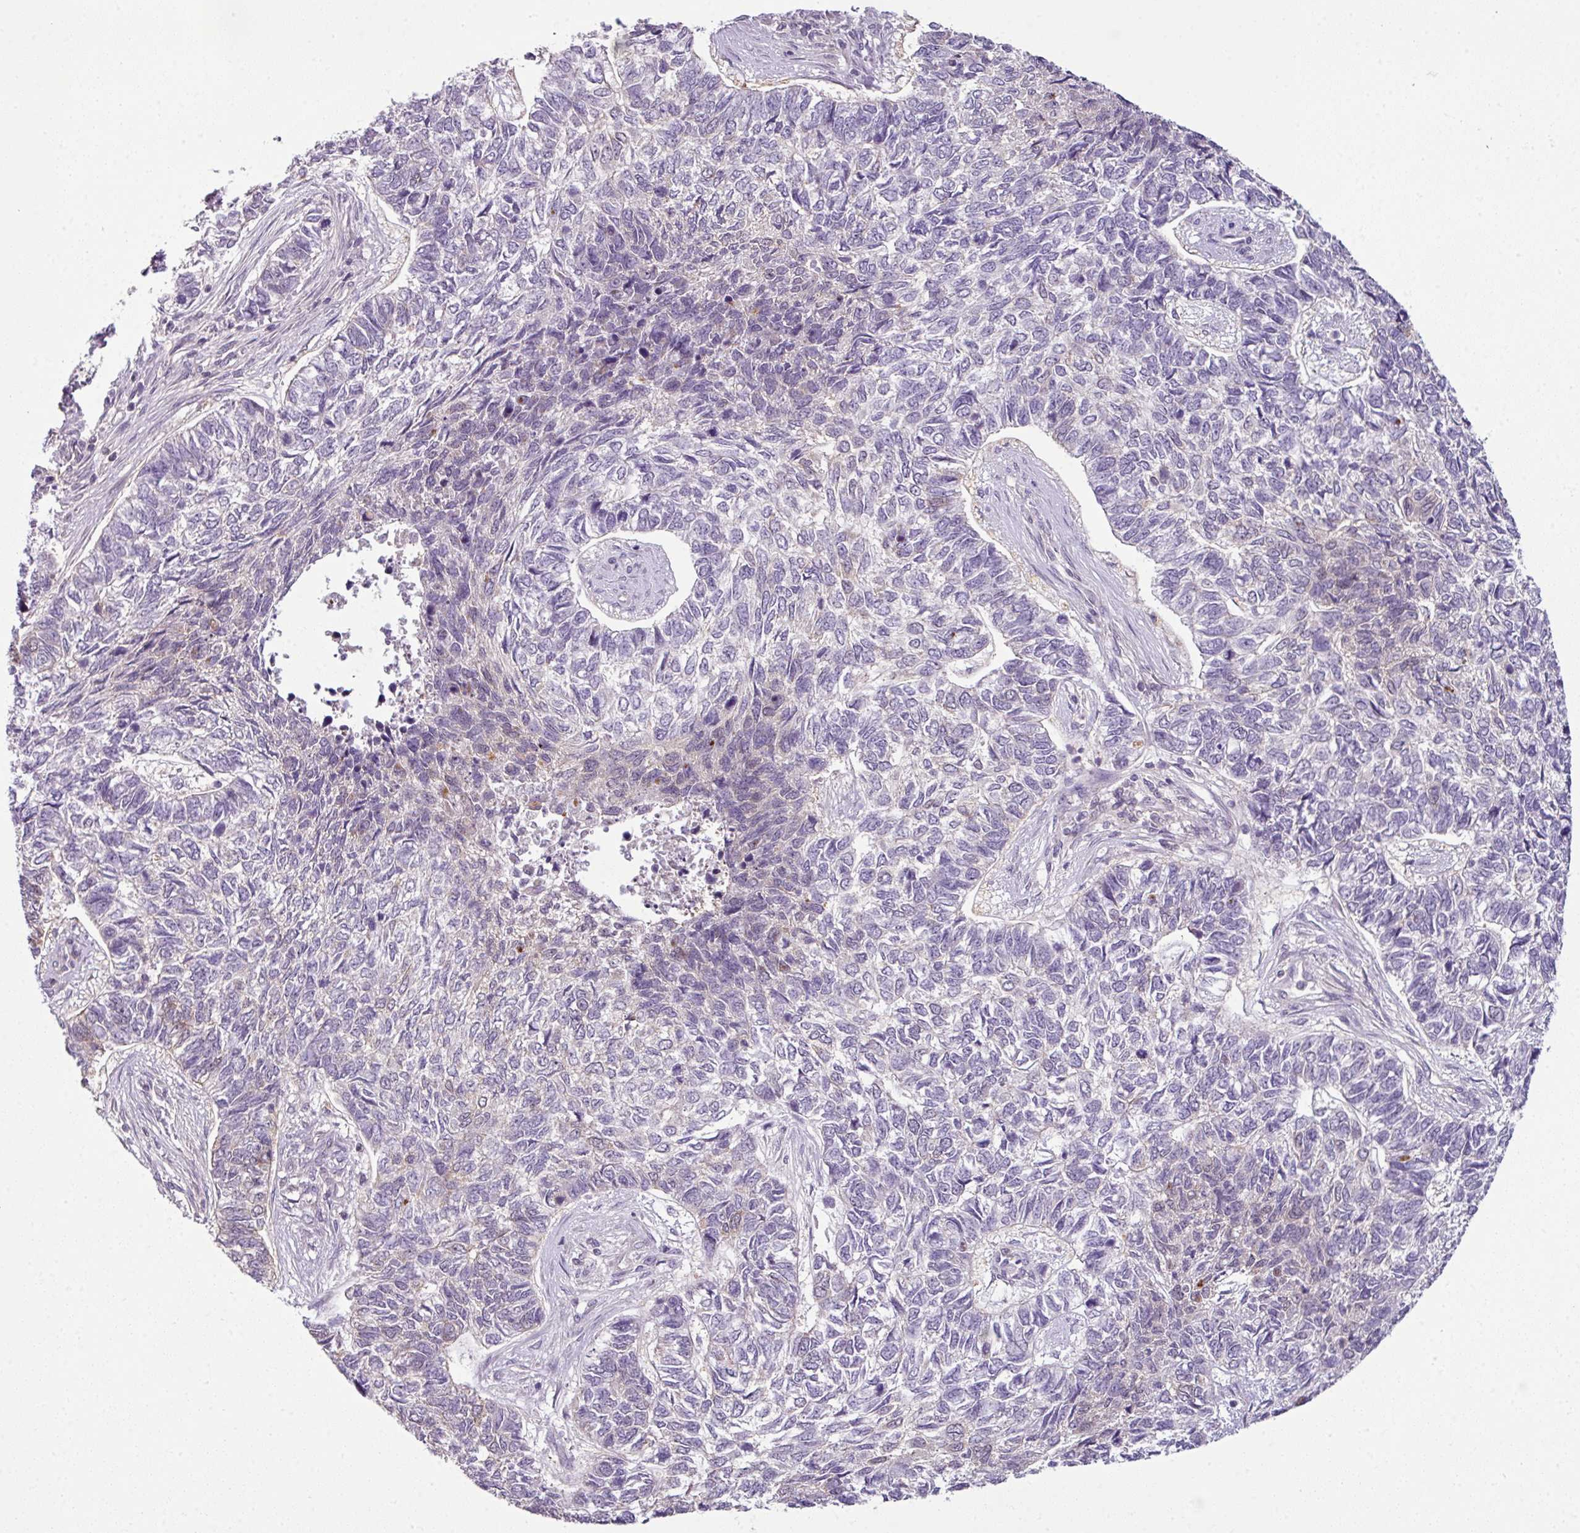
{"staining": {"intensity": "weak", "quantity": "<25%", "location": "cytoplasmic/membranous"}, "tissue": "skin cancer", "cell_type": "Tumor cells", "image_type": "cancer", "snomed": [{"axis": "morphology", "description": "Basal cell carcinoma"}, {"axis": "topography", "description": "Skin"}], "caption": "High power microscopy micrograph of an immunohistochemistry photomicrograph of skin cancer, revealing no significant expression in tumor cells.", "gene": "DERPC", "patient": {"sex": "female", "age": 65}}